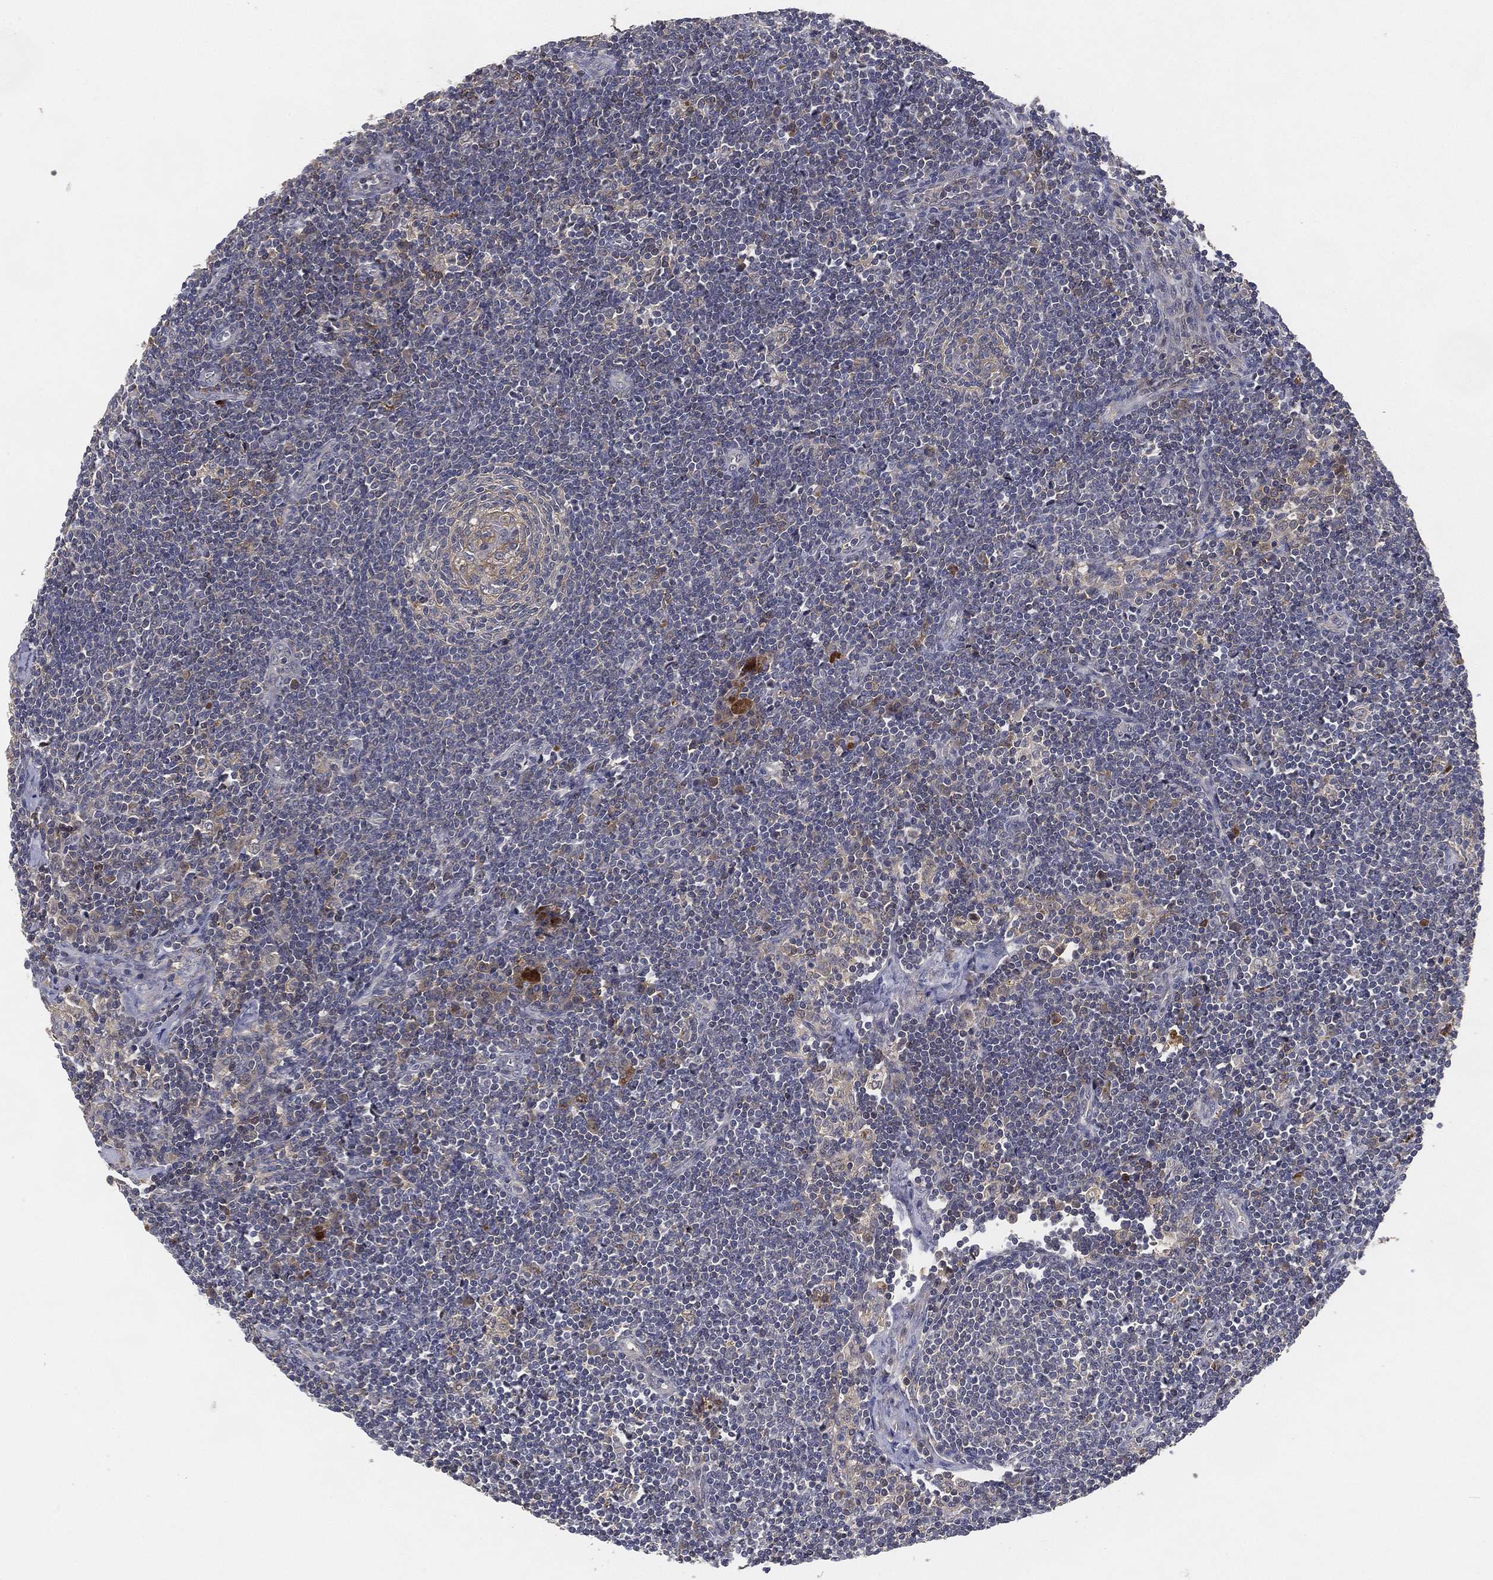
{"staining": {"intensity": "negative", "quantity": "none", "location": "none"}, "tissue": "lymph node", "cell_type": "Germinal center cells", "image_type": "normal", "snomed": [{"axis": "morphology", "description": "Normal tissue, NOS"}, {"axis": "morphology", "description": "Adenocarcinoma, NOS"}, {"axis": "topography", "description": "Lymph node"}, {"axis": "topography", "description": "Pancreas"}], "caption": "Immunohistochemical staining of benign lymph node reveals no significant expression in germinal center cells.", "gene": "CFAP251", "patient": {"sex": "female", "age": 58}}